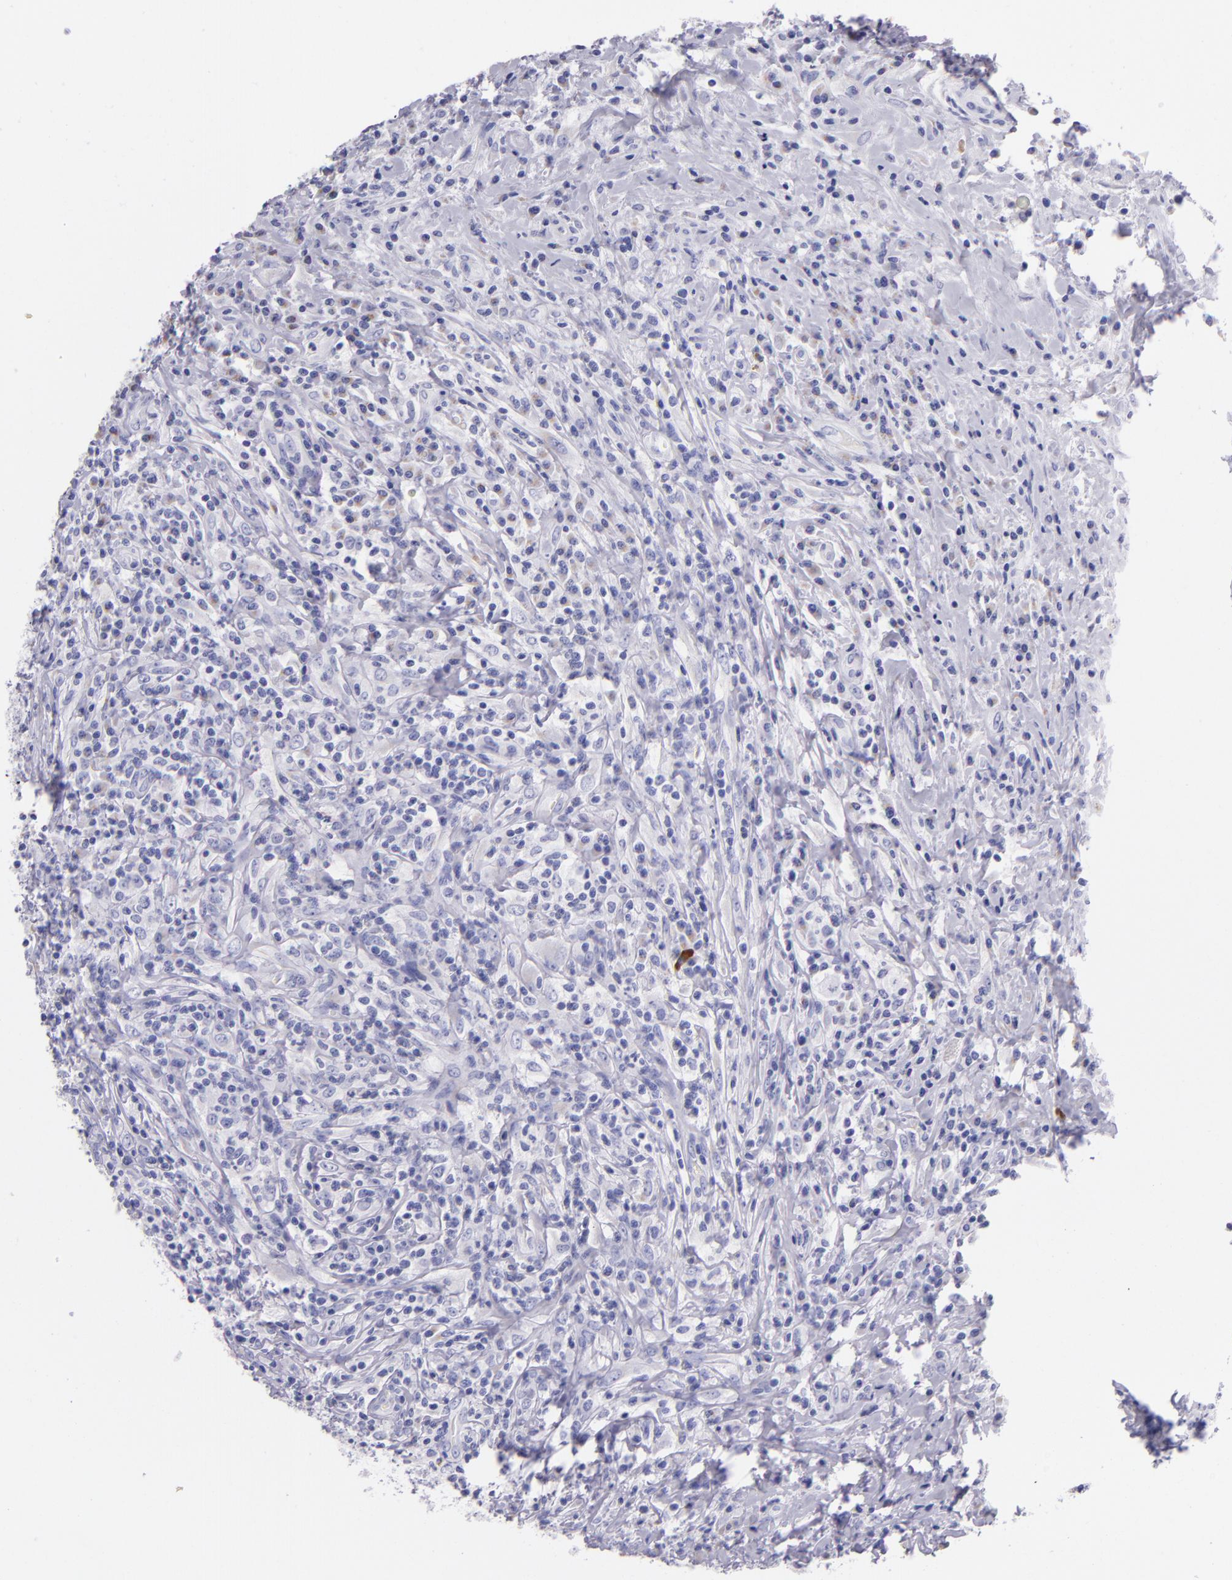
{"staining": {"intensity": "negative", "quantity": "none", "location": "none"}, "tissue": "lymphoma", "cell_type": "Tumor cells", "image_type": "cancer", "snomed": [{"axis": "morphology", "description": "Hodgkin's disease, NOS"}, {"axis": "topography", "description": "Lymph node"}], "caption": "Hodgkin's disease was stained to show a protein in brown. There is no significant expression in tumor cells. Brightfield microscopy of IHC stained with DAB (brown) and hematoxylin (blue), captured at high magnification.", "gene": "MUC5AC", "patient": {"sex": "female", "age": 25}}